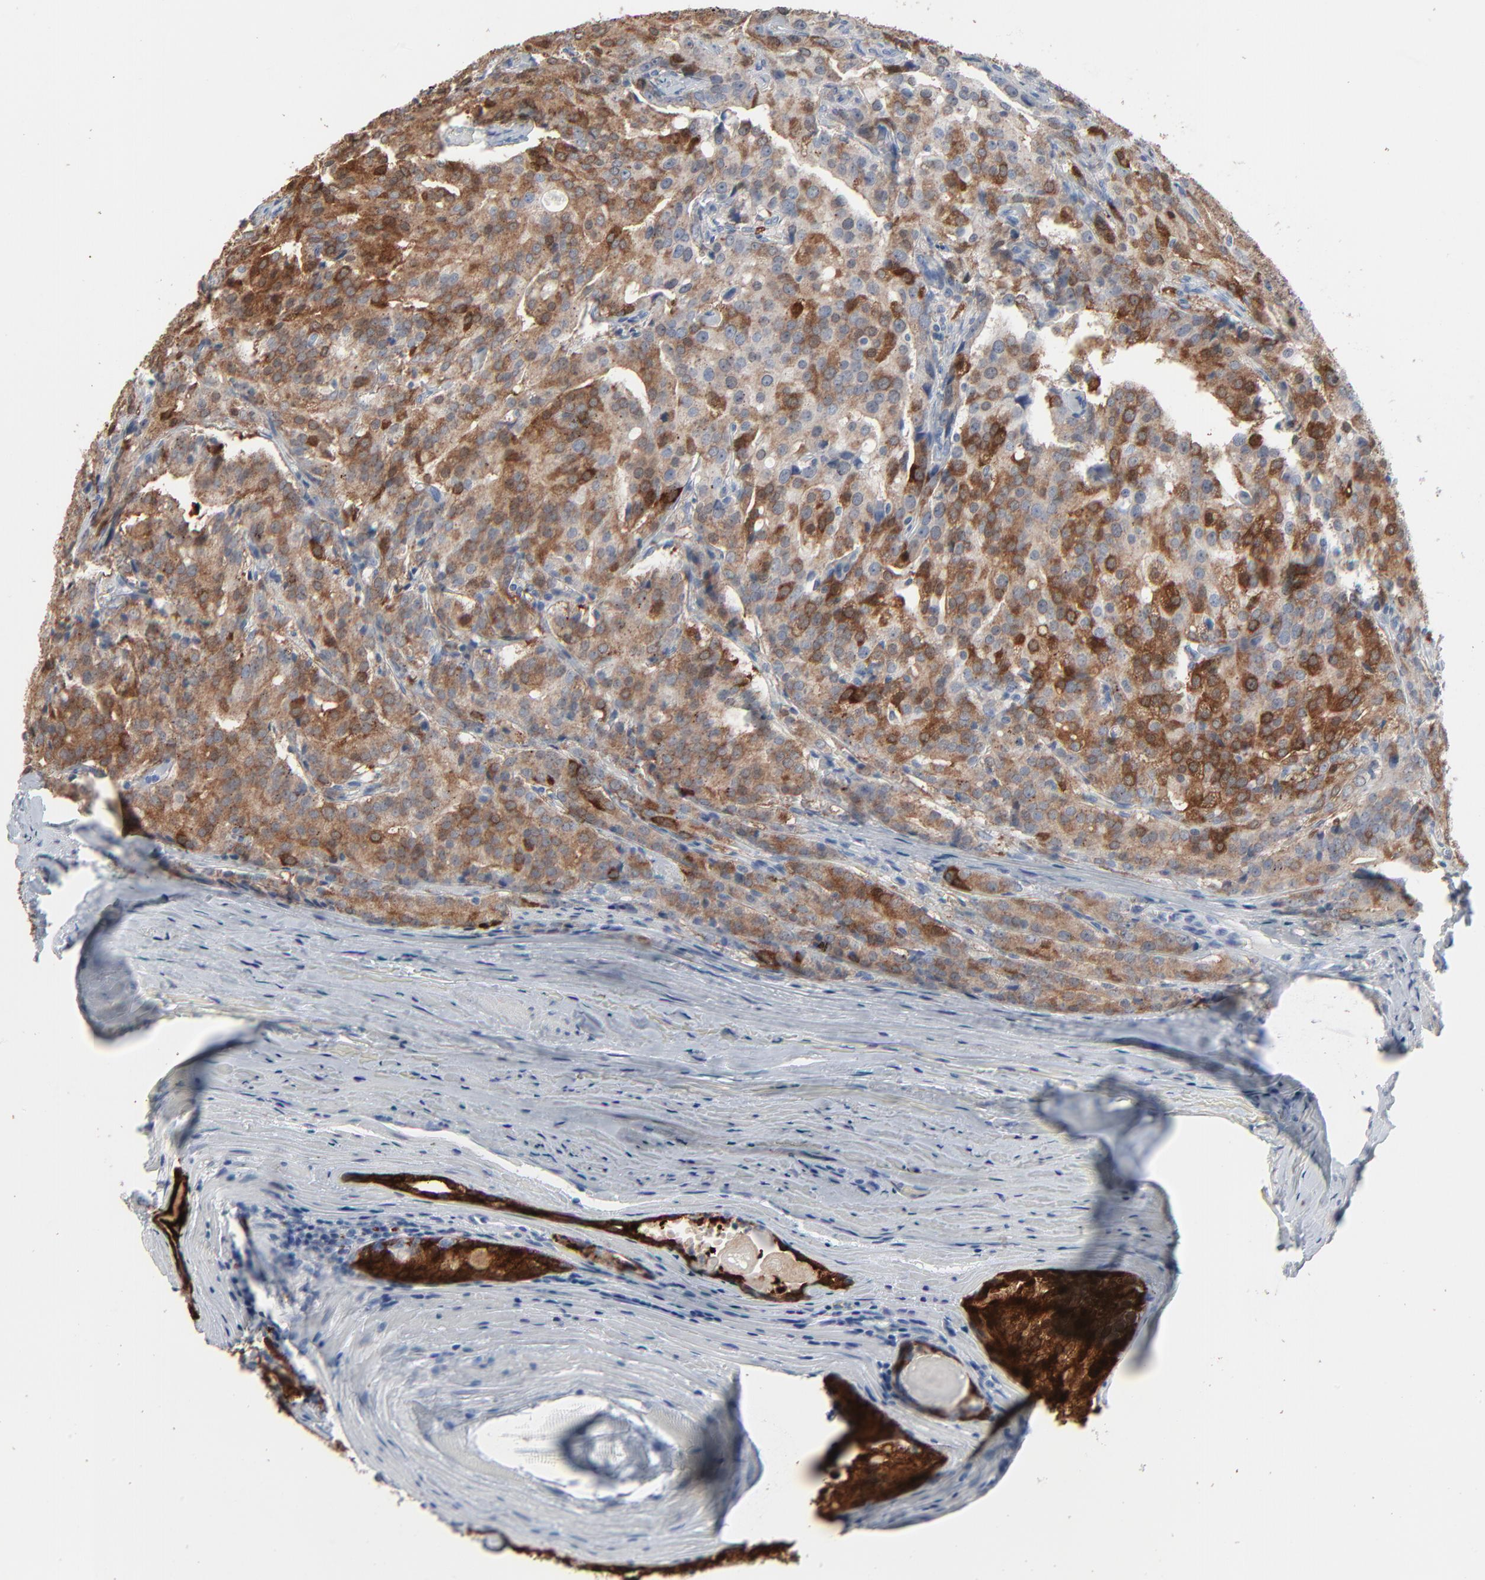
{"staining": {"intensity": "moderate", "quantity": ">75%", "location": "cytoplasmic/membranous"}, "tissue": "prostate cancer", "cell_type": "Tumor cells", "image_type": "cancer", "snomed": [{"axis": "morphology", "description": "Adenocarcinoma, Medium grade"}, {"axis": "topography", "description": "Prostate"}], "caption": "Tumor cells exhibit moderate cytoplasmic/membranous expression in approximately >75% of cells in adenocarcinoma (medium-grade) (prostate).", "gene": "PHGDH", "patient": {"sex": "male", "age": 72}}